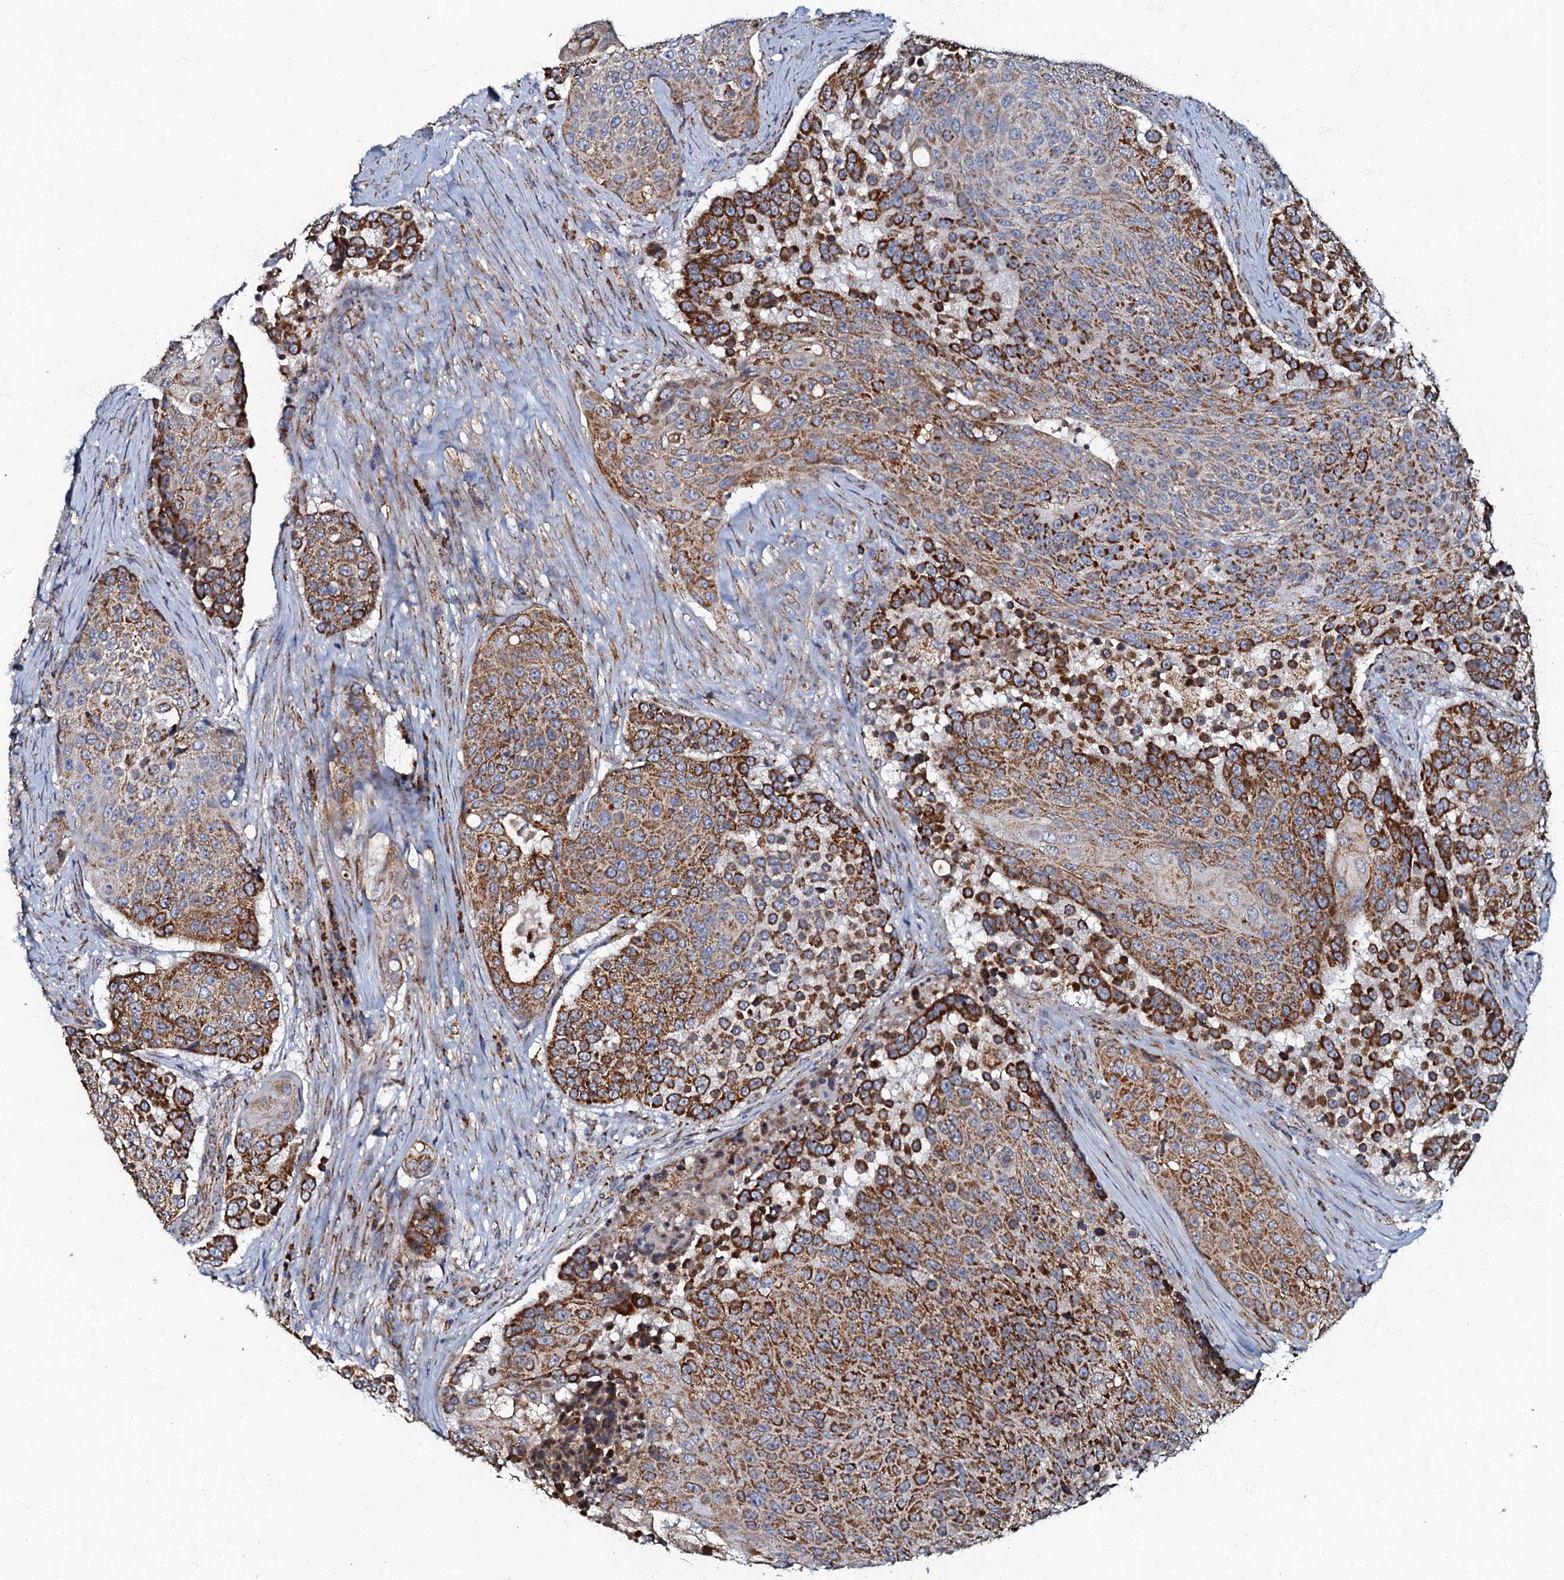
{"staining": {"intensity": "strong", "quantity": ">75%", "location": "cytoplasmic/membranous"}, "tissue": "urothelial cancer", "cell_type": "Tumor cells", "image_type": "cancer", "snomed": [{"axis": "morphology", "description": "Urothelial carcinoma, High grade"}, {"axis": "topography", "description": "Urinary bladder"}], "caption": "Brown immunohistochemical staining in human high-grade urothelial carcinoma exhibits strong cytoplasmic/membranous staining in about >75% of tumor cells.", "gene": "NDUFA12", "patient": {"sex": "female", "age": 63}}